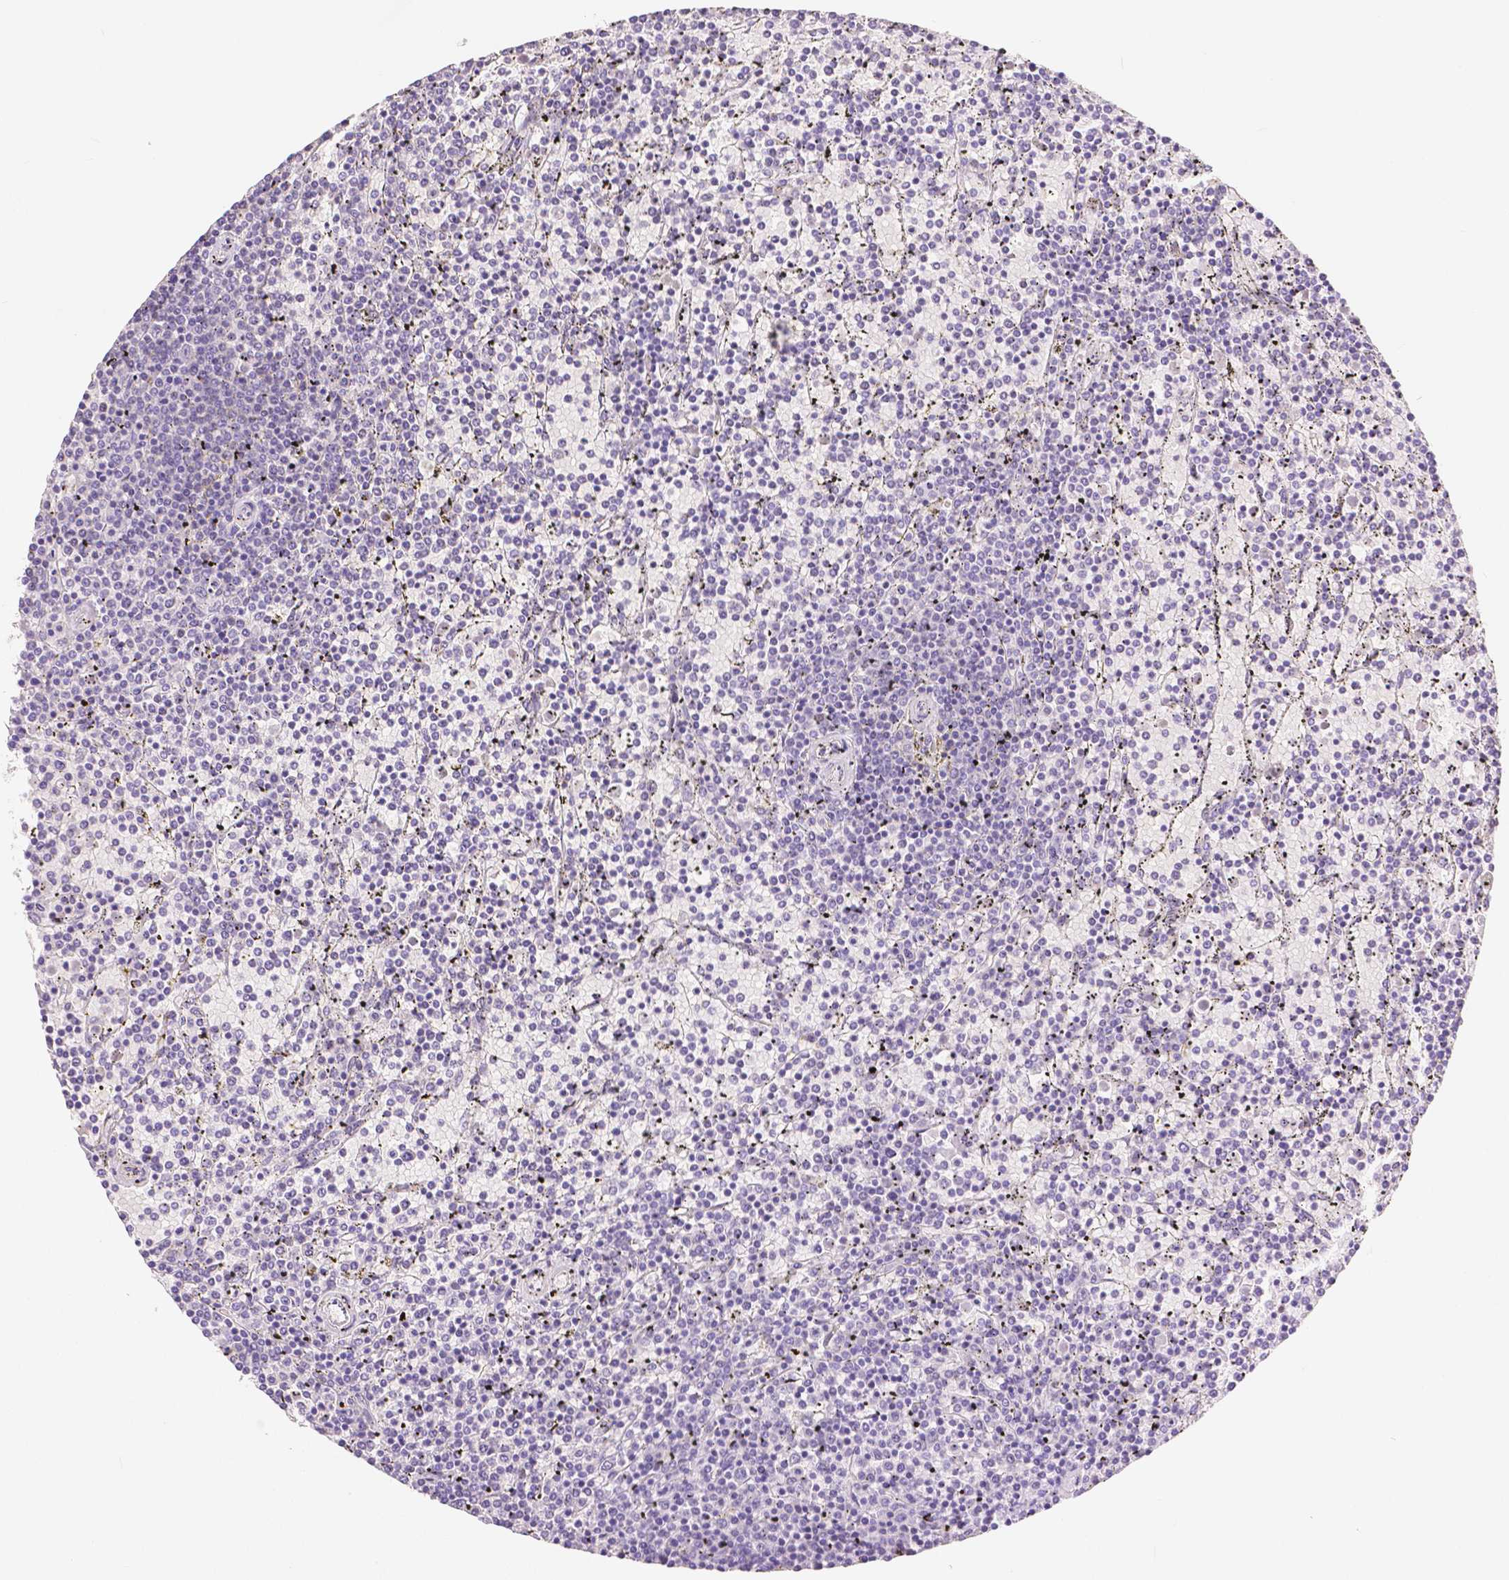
{"staining": {"intensity": "negative", "quantity": "none", "location": "none"}, "tissue": "lymphoma", "cell_type": "Tumor cells", "image_type": "cancer", "snomed": [{"axis": "morphology", "description": "Malignant lymphoma, non-Hodgkin's type, Low grade"}, {"axis": "topography", "description": "Spleen"}], "caption": "Immunohistochemistry of human low-grade malignant lymphoma, non-Hodgkin's type demonstrates no positivity in tumor cells. The staining was performed using DAB to visualize the protein expression in brown, while the nuclei were stained in blue with hematoxylin (Magnification: 20x).", "gene": "HNF1B", "patient": {"sex": "female", "age": 77}}